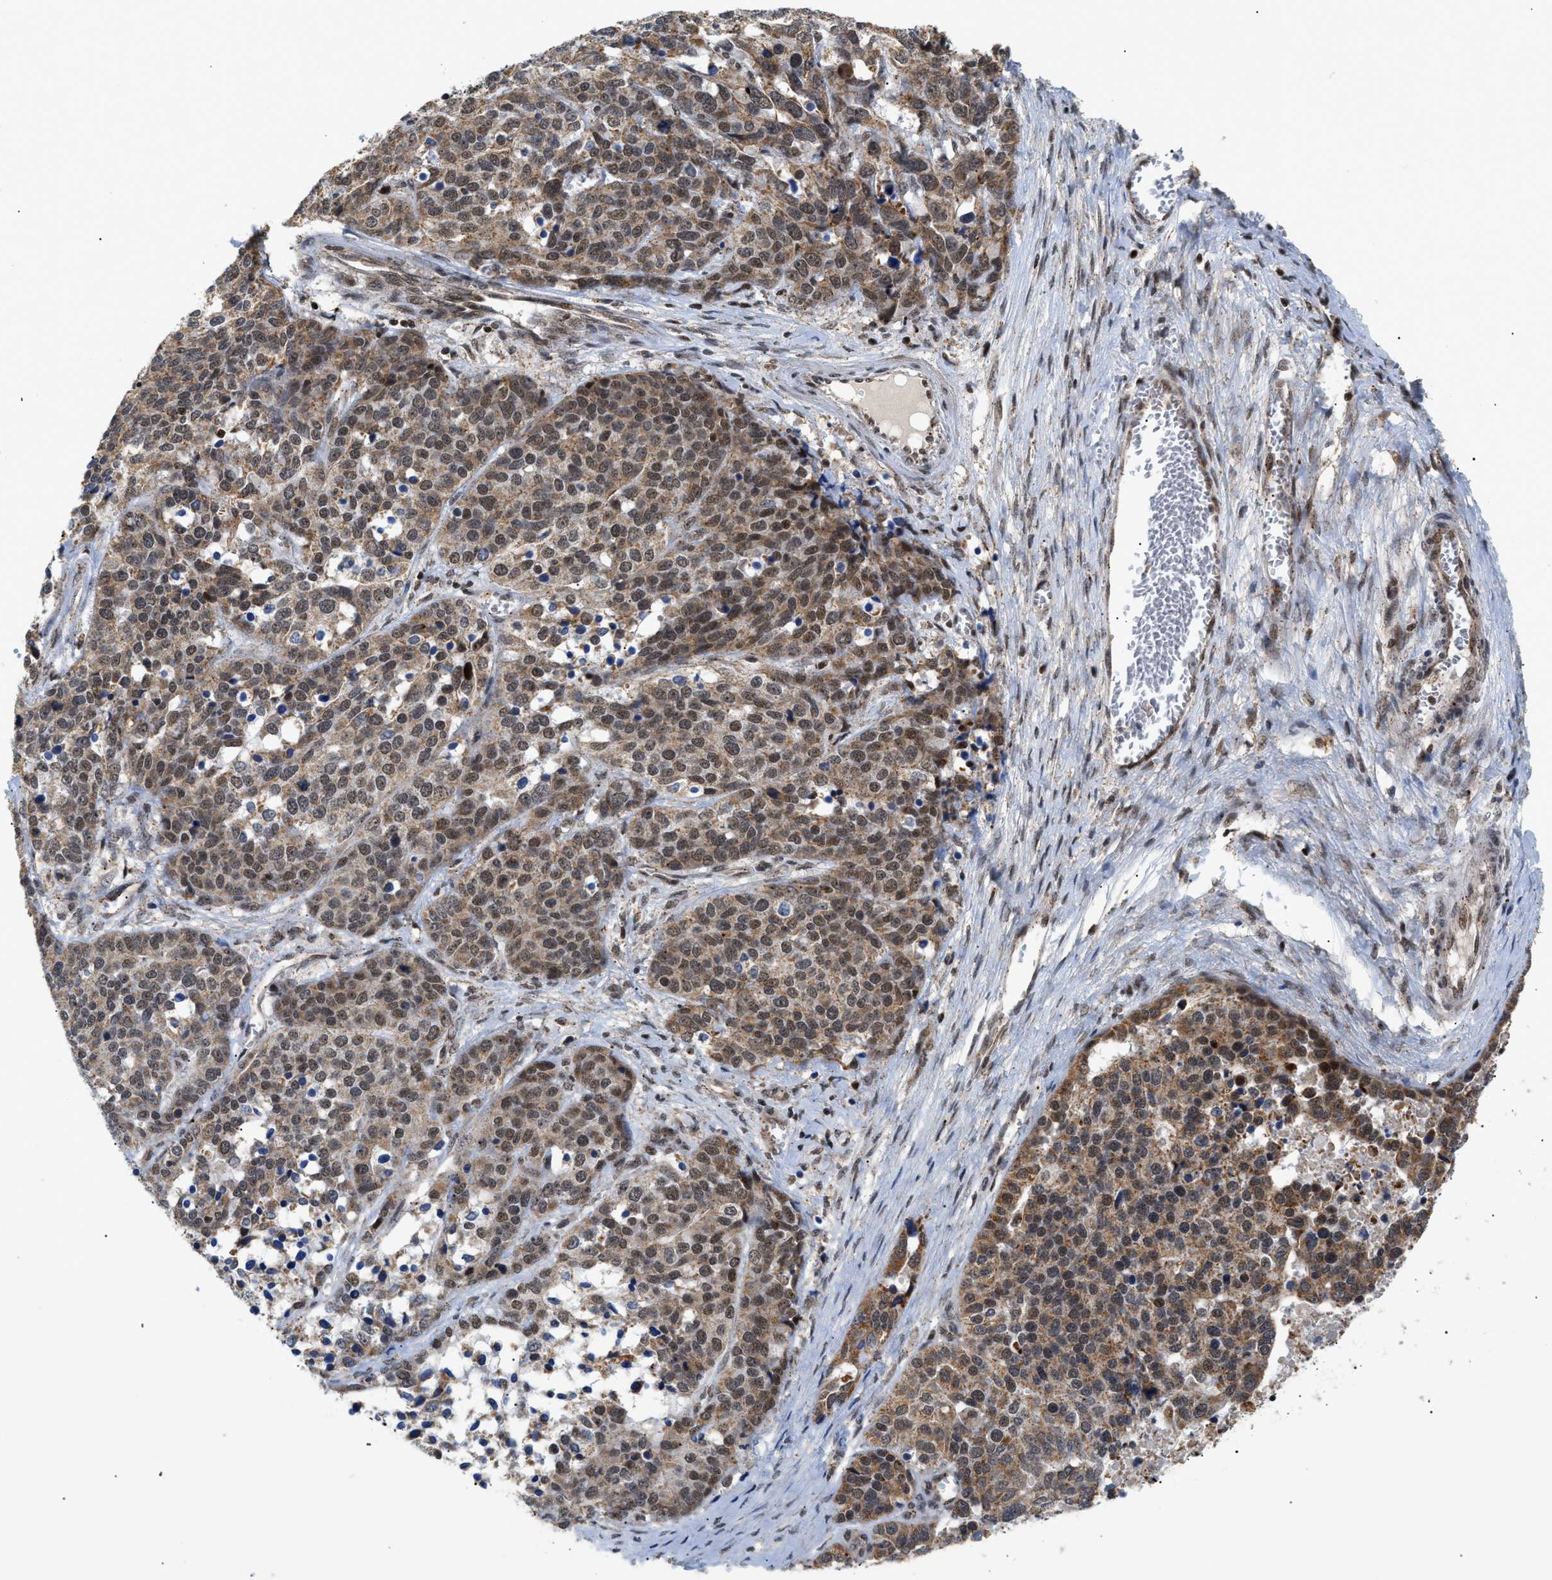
{"staining": {"intensity": "moderate", "quantity": ">75%", "location": "cytoplasmic/membranous,nuclear"}, "tissue": "ovarian cancer", "cell_type": "Tumor cells", "image_type": "cancer", "snomed": [{"axis": "morphology", "description": "Cystadenocarcinoma, serous, NOS"}, {"axis": "topography", "description": "Ovary"}], "caption": "Immunohistochemical staining of ovarian cancer (serous cystadenocarcinoma) shows moderate cytoplasmic/membranous and nuclear protein staining in approximately >75% of tumor cells.", "gene": "ZBTB11", "patient": {"sex": "female", "age": 44}}